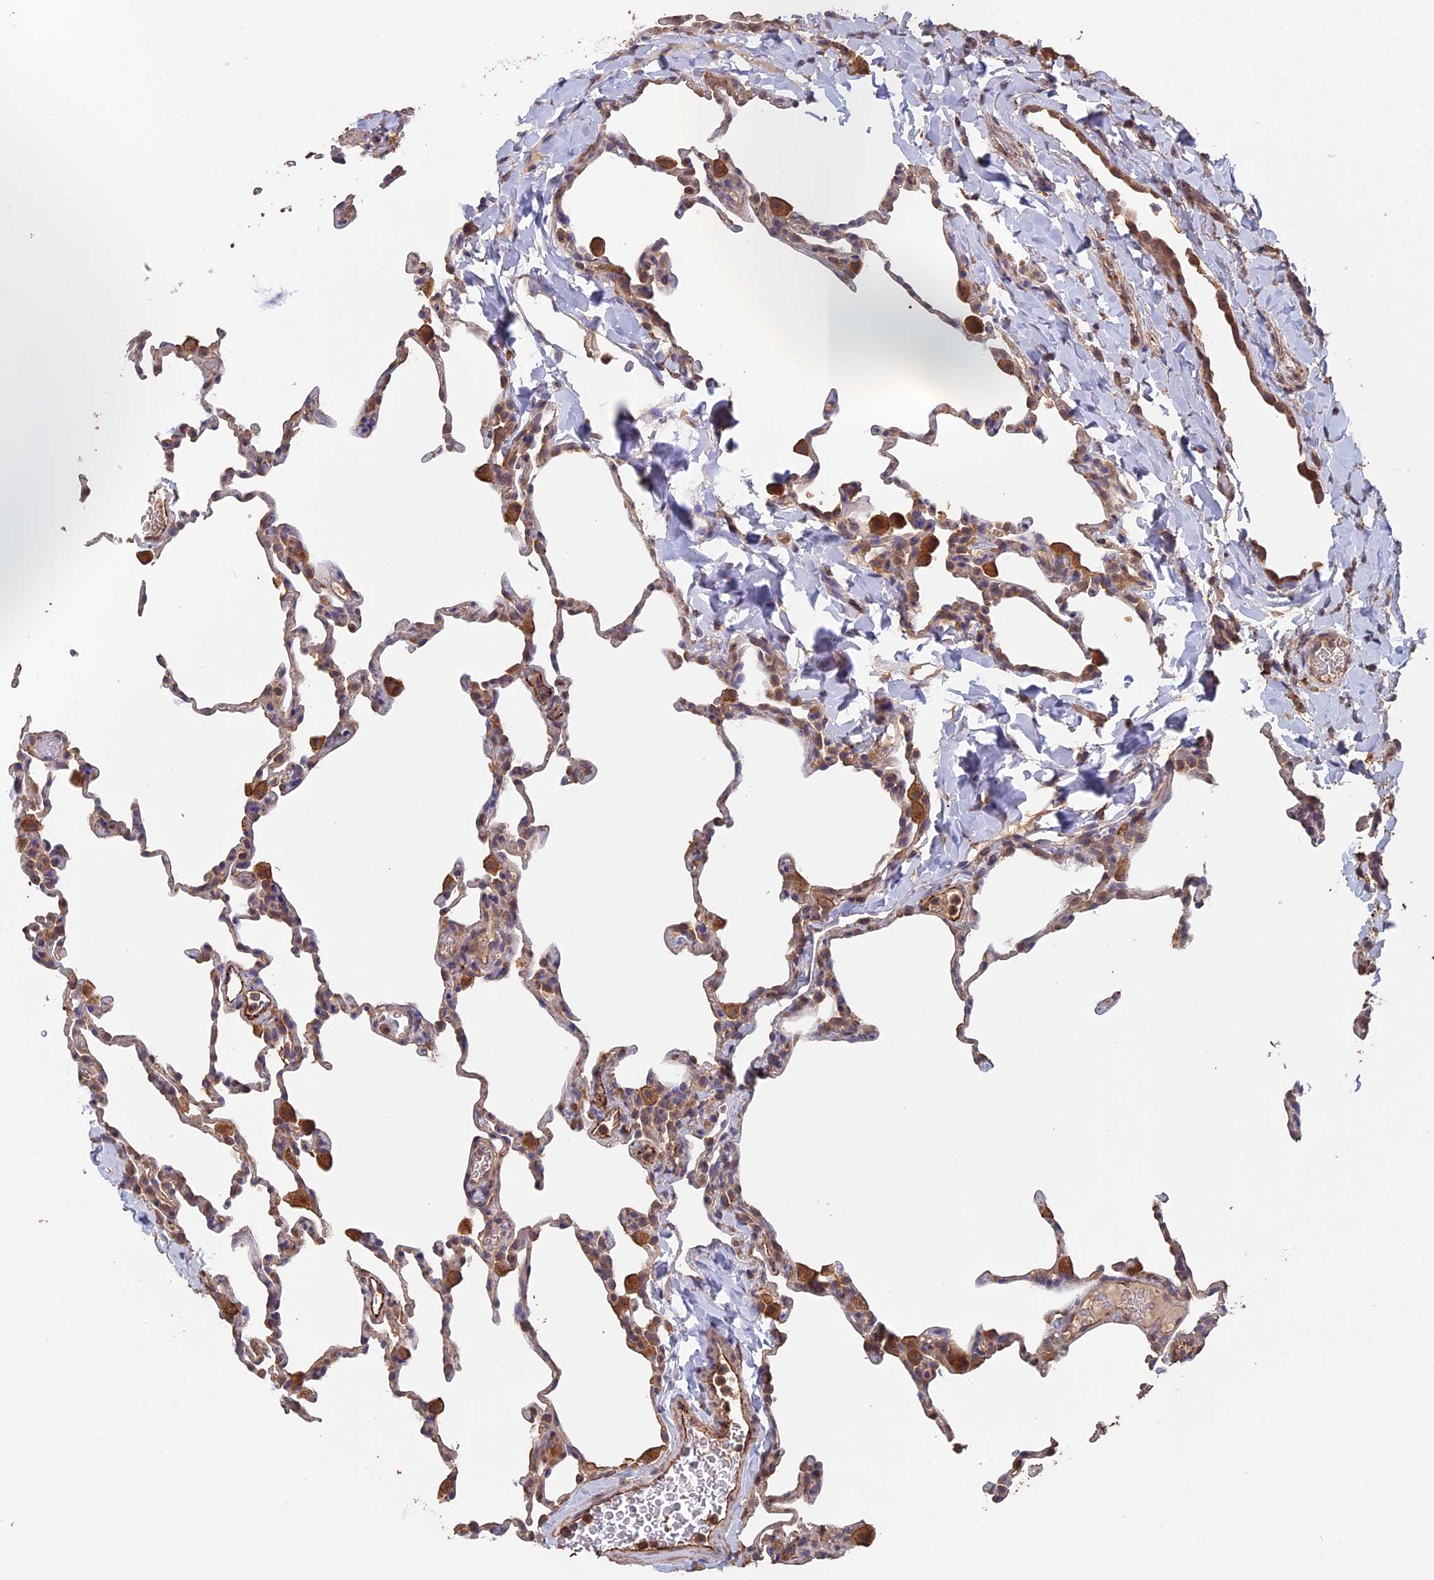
{"staining": {"intensity": "moderate", "quantity": "<25%", "location": "cytoplasmic/membranous"}, "tissue": "lung", "cell_type": "Alveolar cells", "image_type": "normal", "snomed": [{"axis": "morphology", "description": "Normal tissue, NOS"}, {"axis": "topography", "description": "Lung"}], "caption": "IHC image of unremarkable lung: human lung stained using immunohistochemistry reveals low levels of moderate protein expression localized specifically in the cytoplasmic/membranous of alveolar cells, appearing as a cytoplasmic/membranous brown color.", "gene": "PIGQ", "patient": {"sex": "male", "age": 20}}